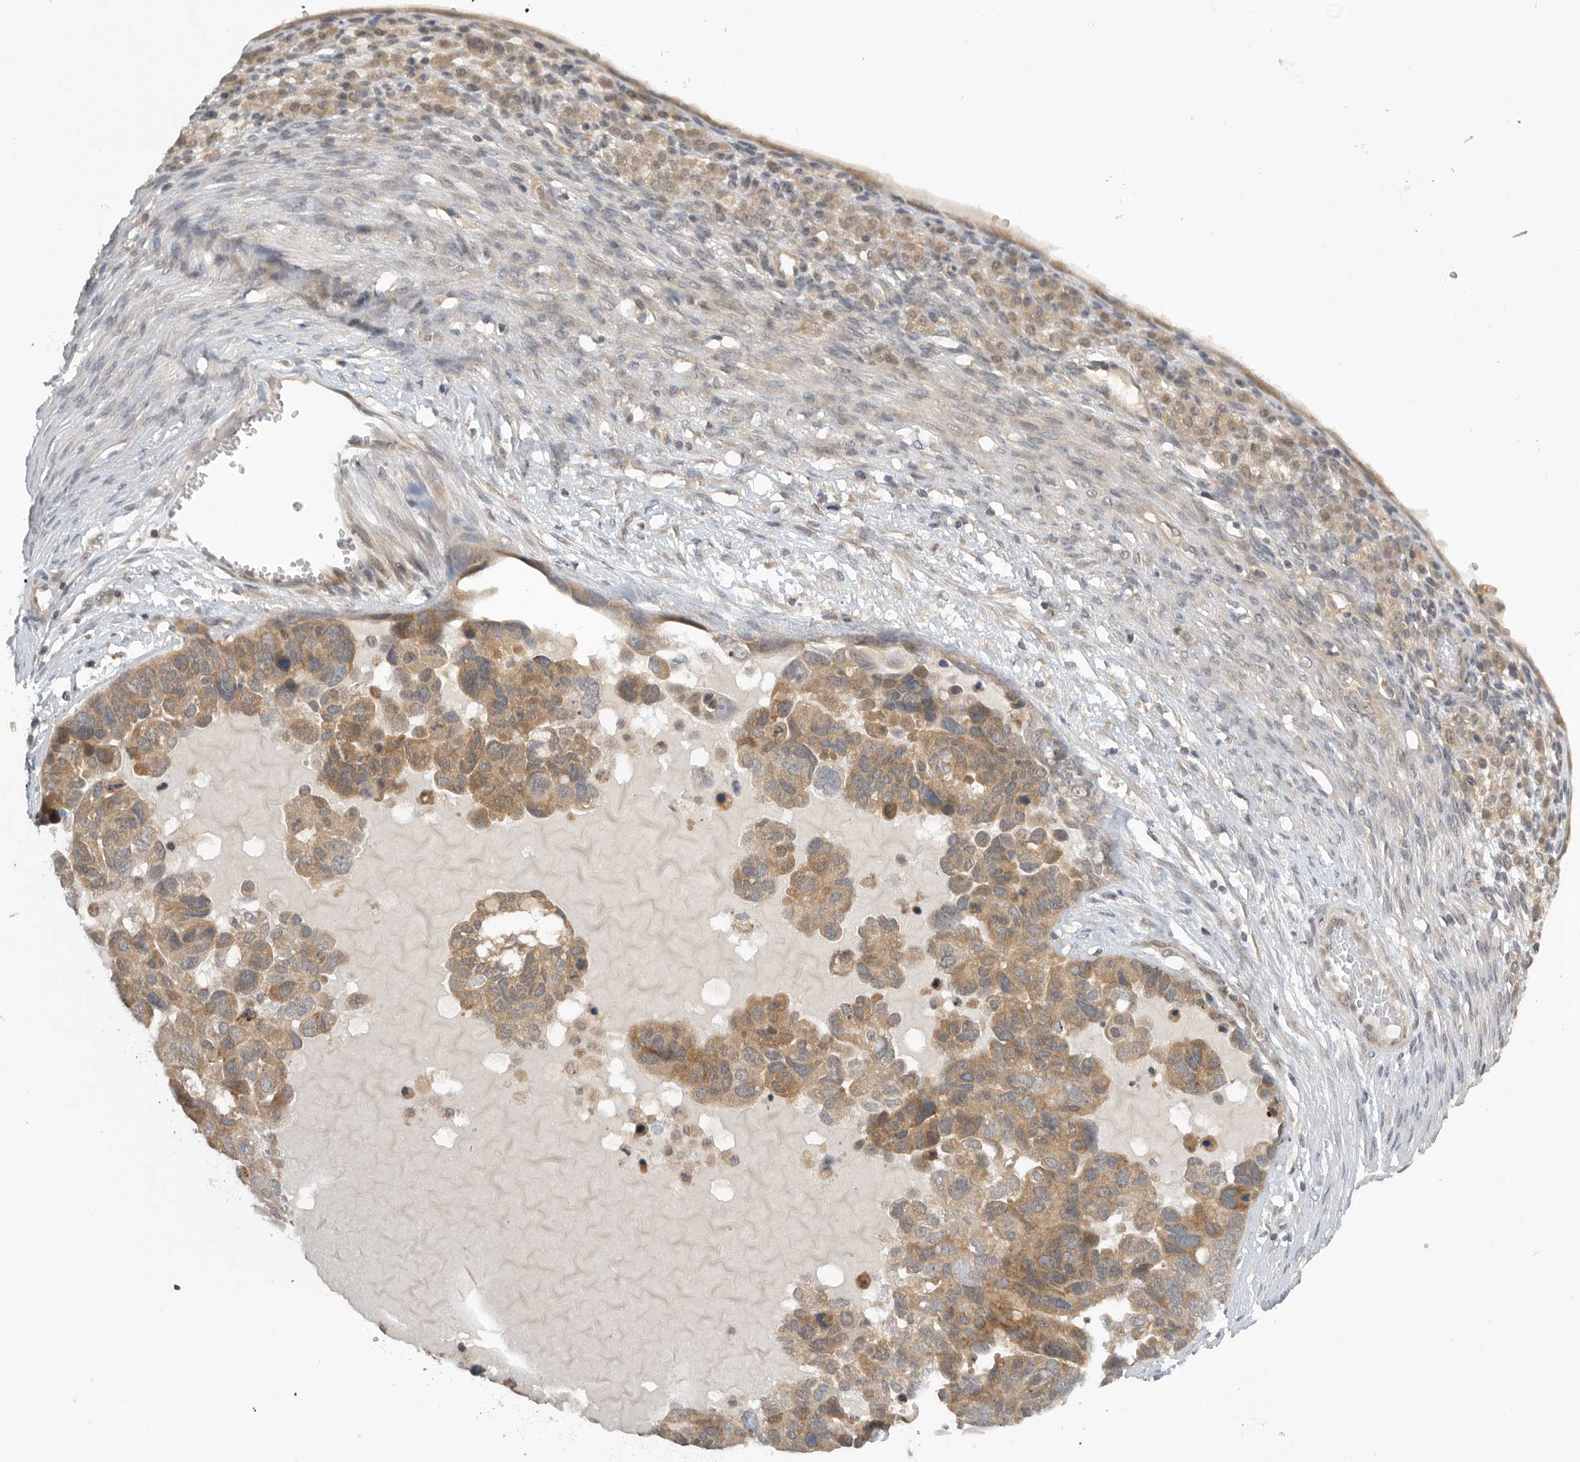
{"staining": {"intensity": "moderate", "quantity": ">75%", "location": "cytoplasmic/membranous"}, "tissue": "ovarian cancer", "cell_type": "Tumor cells", "image_type": "cancer", "snomed": [{"axis": "morphology", "description": "Cystadenocarcinoma, serous, NOS"}, {"axis": "topography", "description": "Ovary"}], "caption": "Protein expression by immunohistochemistry (IHC) demonstrates moderate cytoplasmic/membranous staining in approximately >75% of tumor cells in ovarian cancer. The protein of interest is stained brown, and the nuclei are stained in blue (DAB (3,3'-diaminobenzidine) IHC with brightfield microscopy, high magnification).", "gene": "AASDHPPT", "patient": {"sex": "female", "age": 44}}